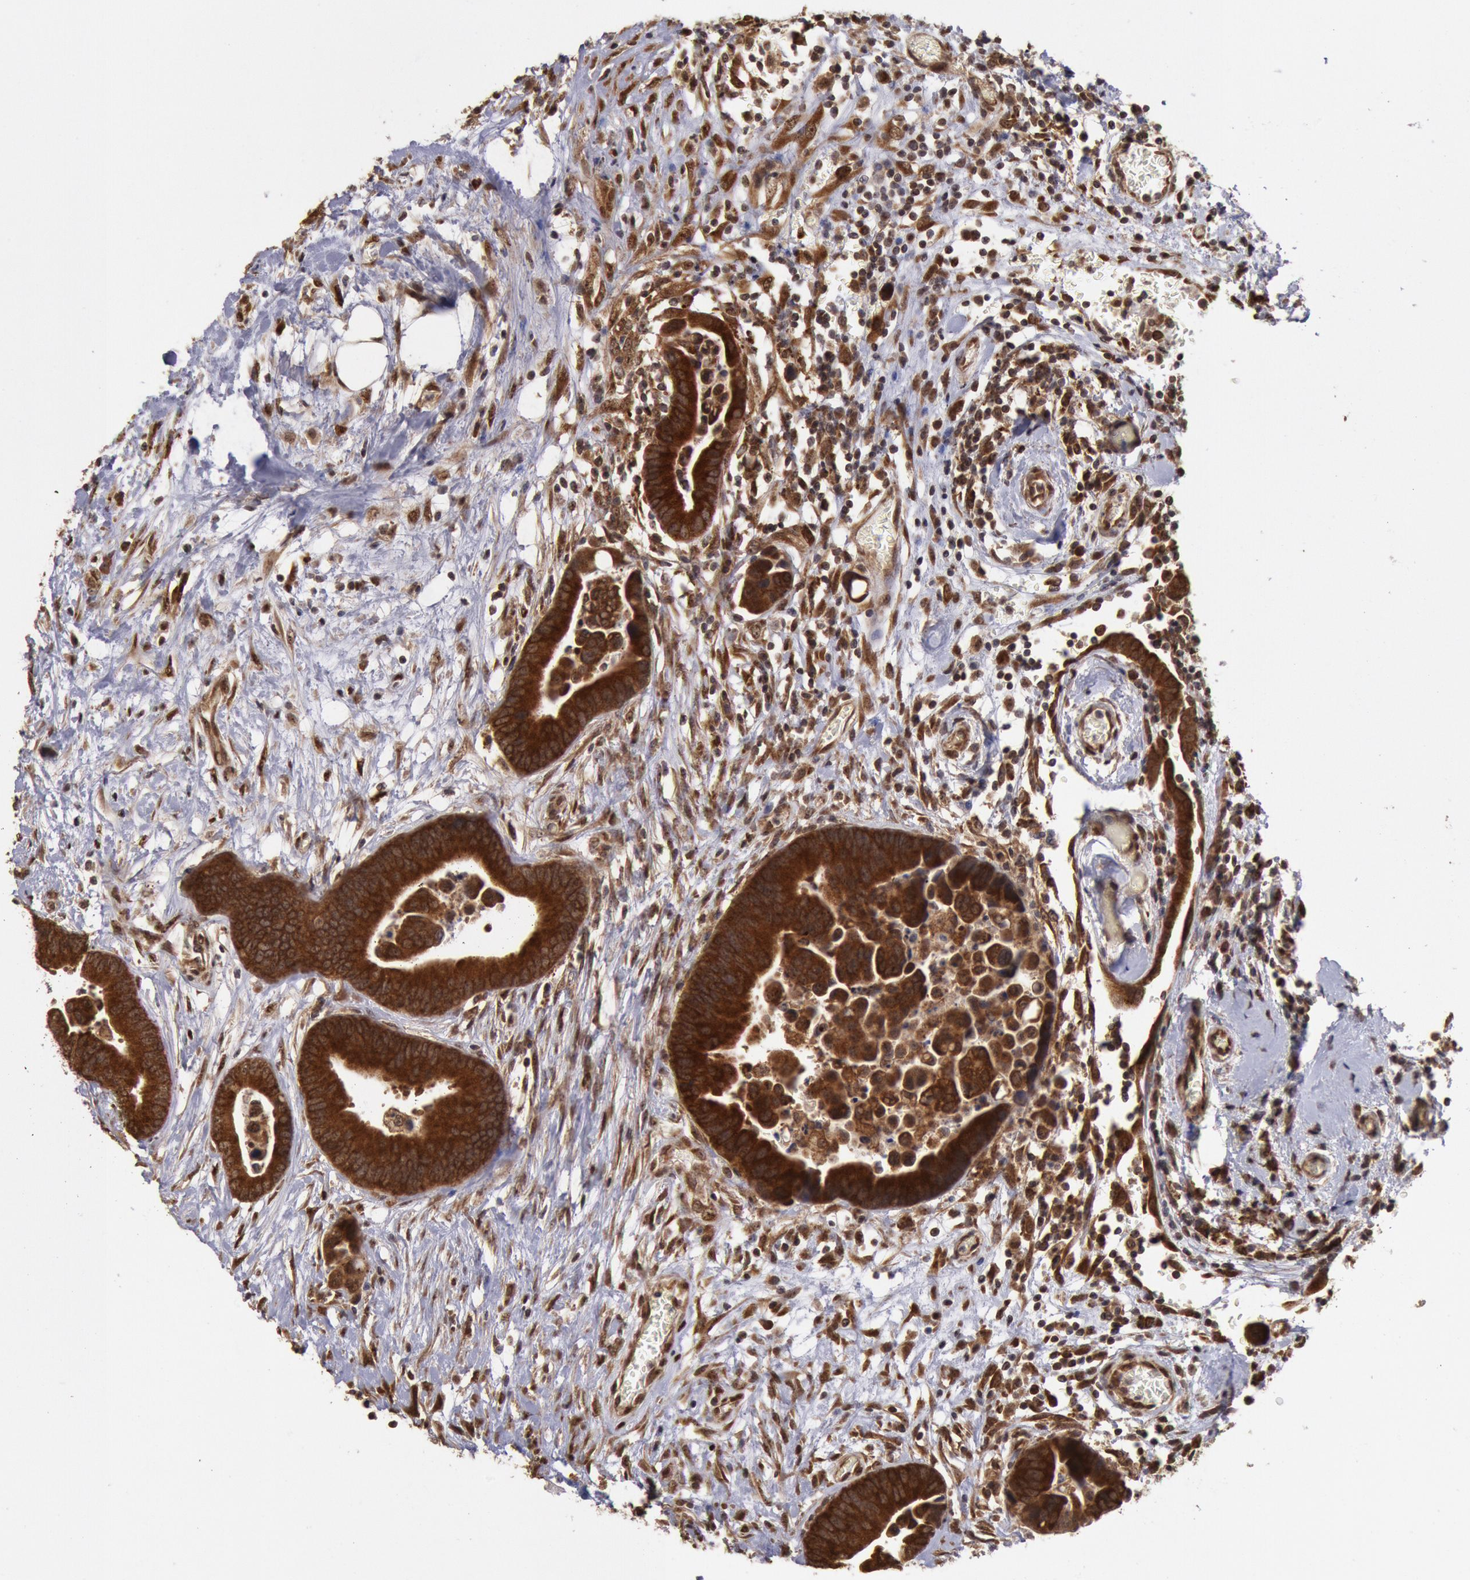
{"staining": {"intensity": "strong", "quantity": ">75%", "location": "cytoplasmic/membranous"}, "tissue": "colorectal cancer", "cell_type": "Tumor cells", "image_type": "cancer", "snomed": [{"axis": "morphology", "description": "Adenocarcinoma, NOS"}, {"axis": "topography", "description": "Colon"}], "caption": "The immunohistochemical stain shows strong cytoplasmic/membranous positivity in tumor cells of colorectal cancer (adenocarcinoma) tissue.", "gene": "STX17", "patient": {"sex": "male", "age": 82}}